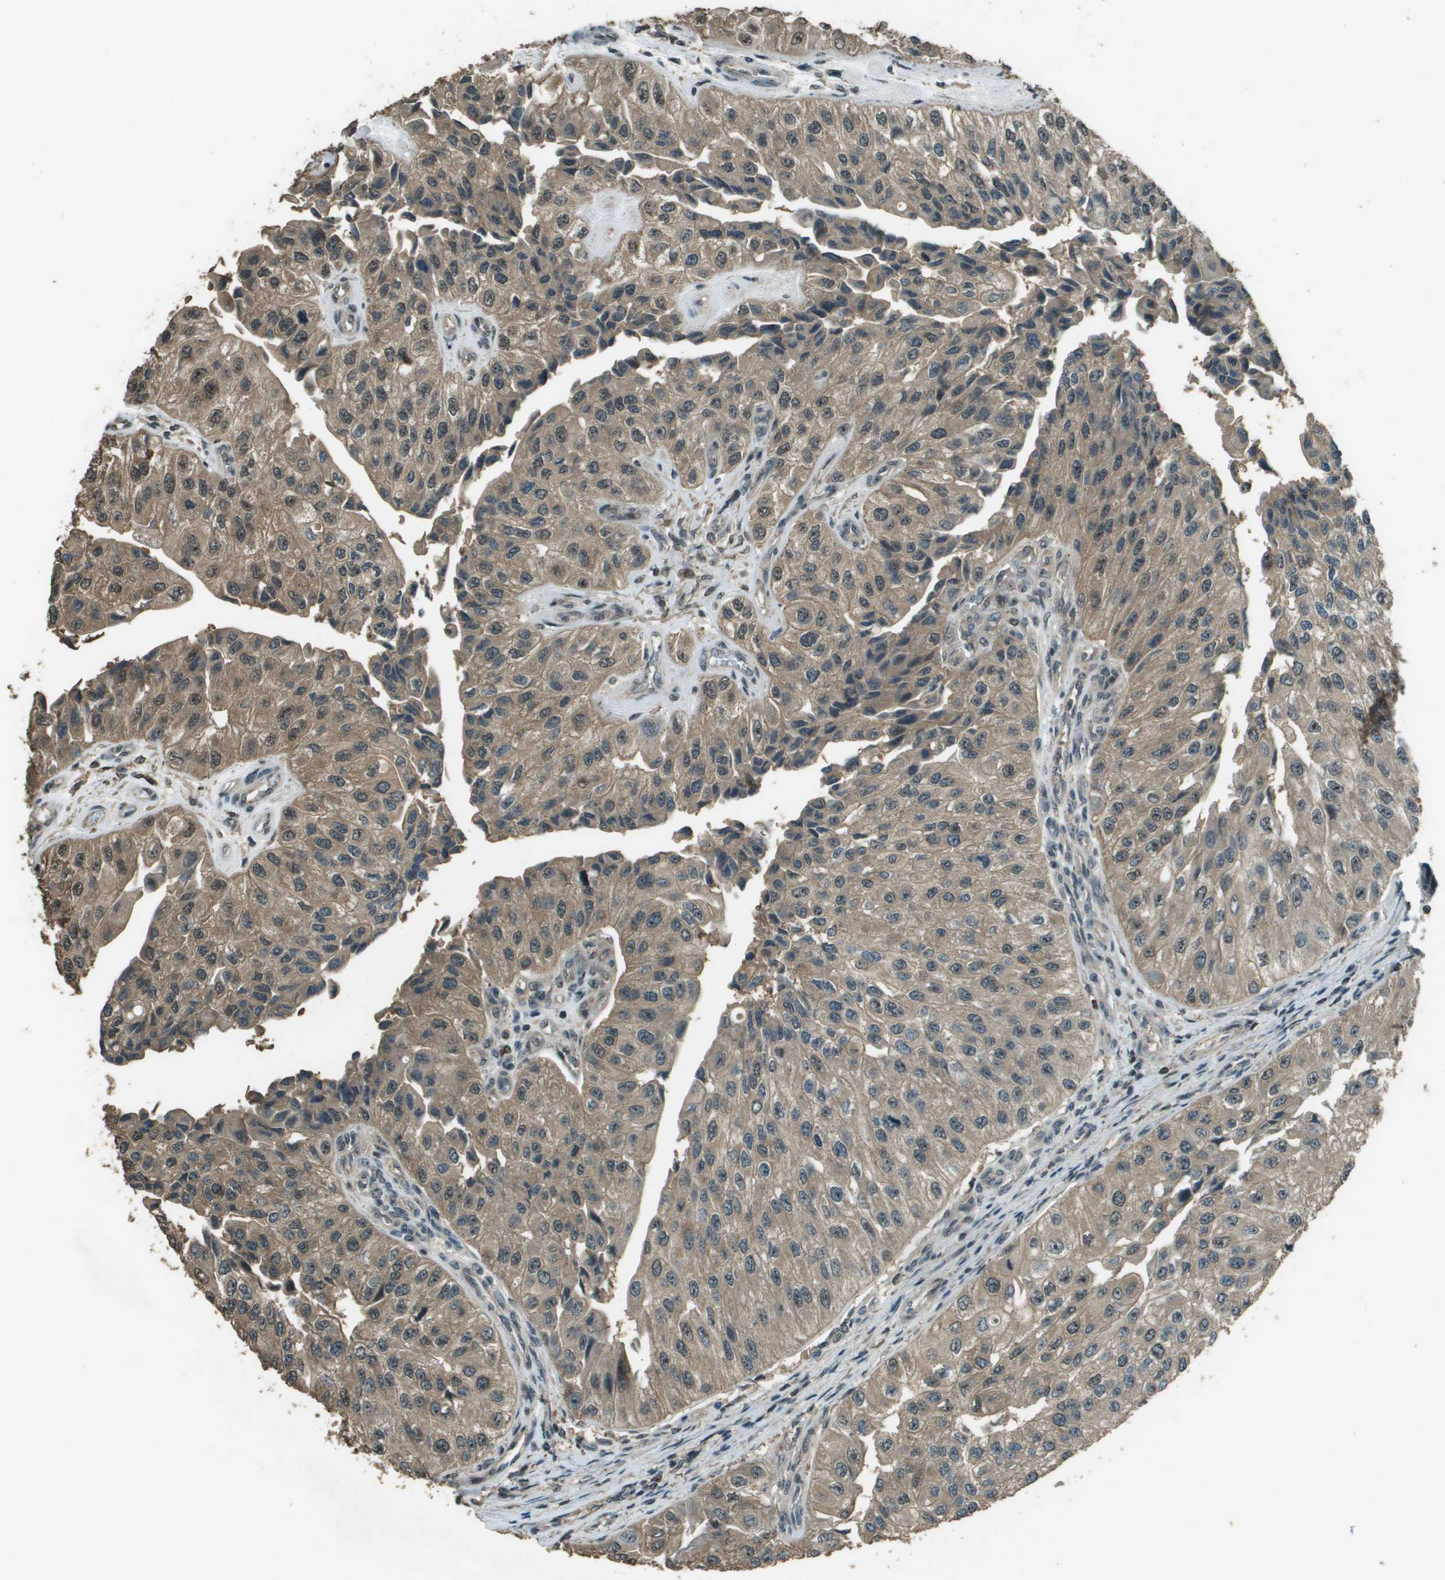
{"staining": {"intensity": "moderate", "quantity": ">75%", "location": "cytoplasmic/membranous"}, "tissue": "urothelial cancer", "cell_type": "Tumor cells", "image_type": "cancer", "snomed": [{"axis": "morphology", "description": "Urothelial carcinoma, High grade"}, {"axis": "topography", "description": "Kidney"}, {"axis": "topography", "description": "Urinary bladder"}], "caption": "This histopathology image demonstrates urothelial cancer stained with immunohistochemistry to label a protein in brown. The cytoplasmic/membranous of tumor cells show moderate positivity for the protein. Nuclei are counter-stained blue.", "gene": "SDC3", "patient": {"sex": "male", "age": 77}}